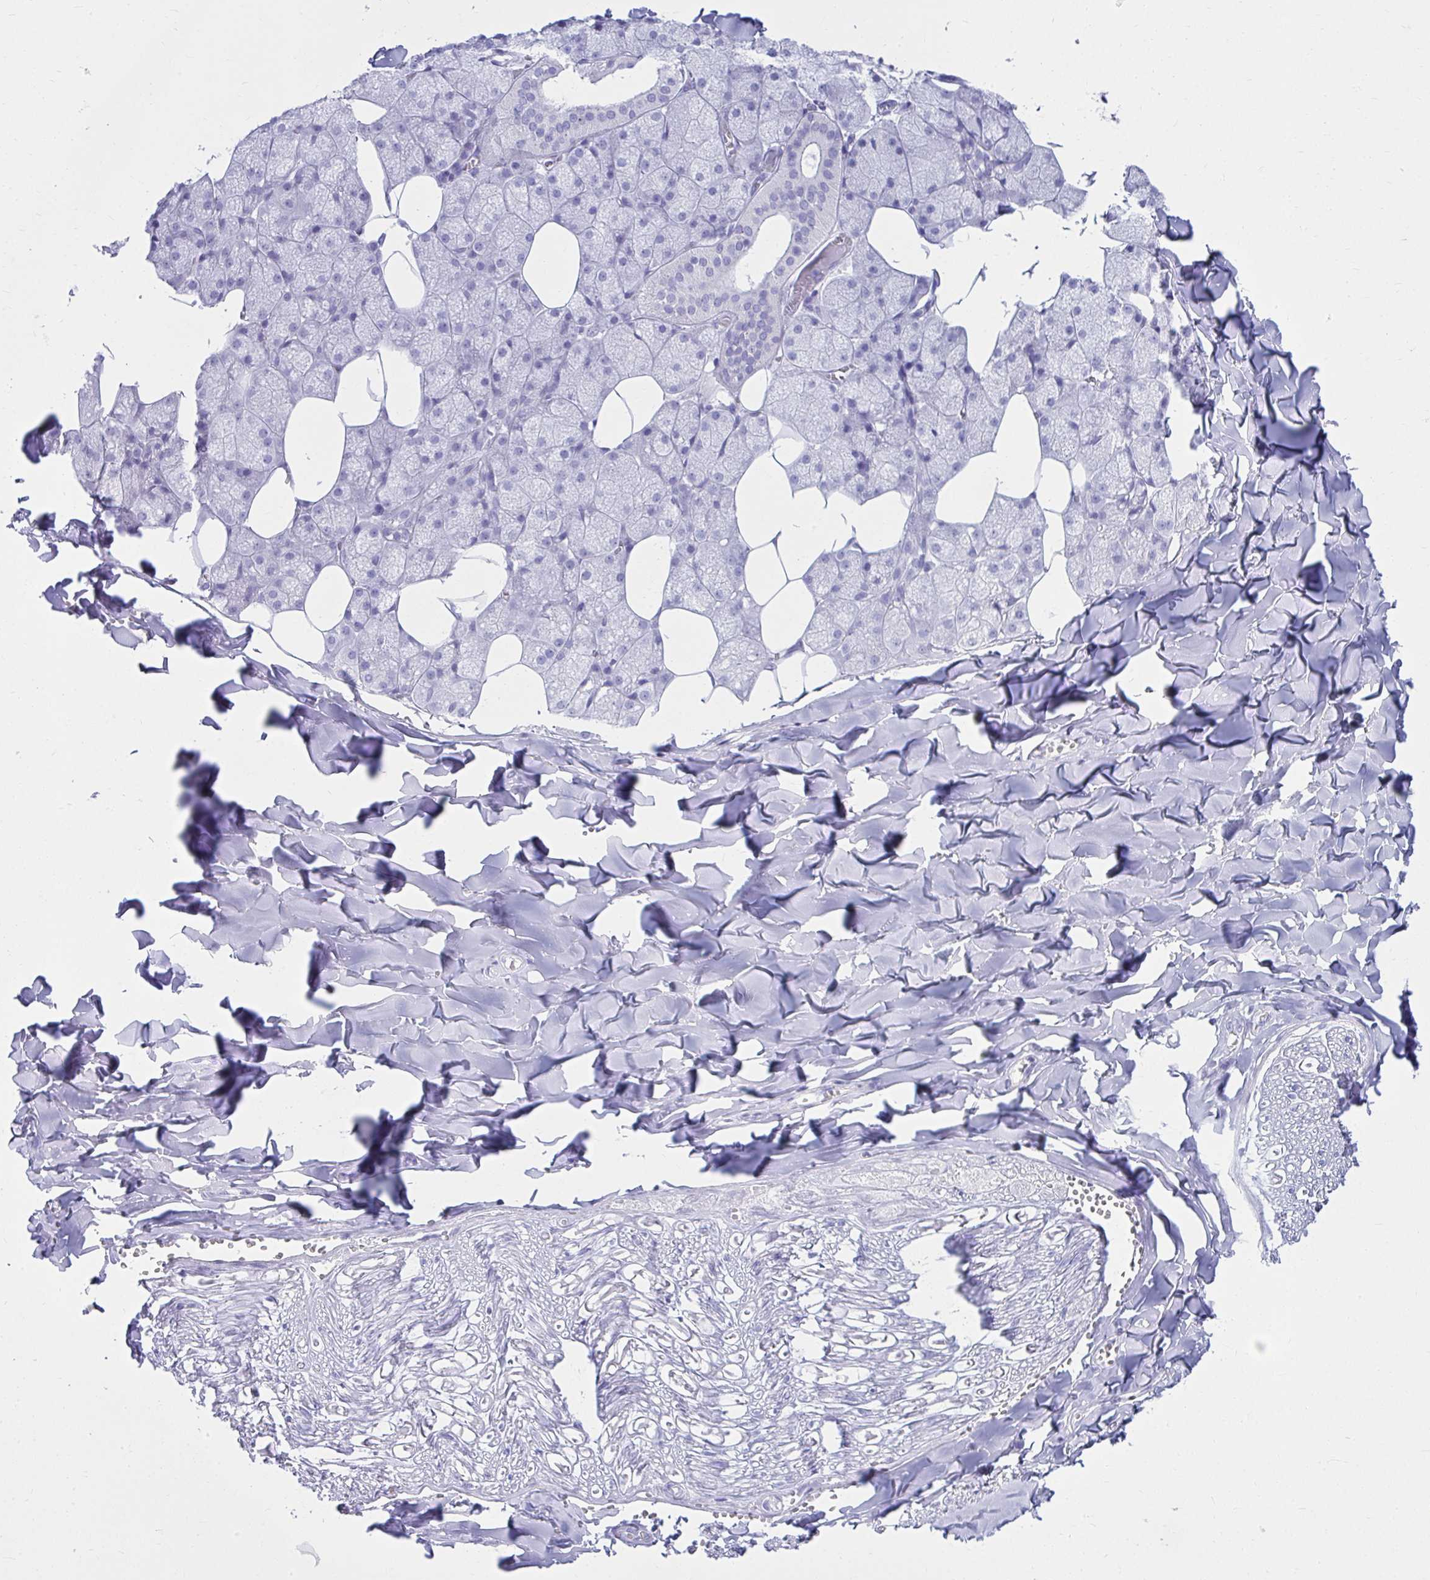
{"staining": {"intensity": "negative", "quantity": "none", "location": "none"}, "tissue": "salivary gland", "cell_type": "Glandular cells", "image_type": "normal", "snomed": [{"axis": "morphology", "description": "Normal tissue, NOS"}, {"axis": "topography", "description": "Salivary gland"}, {"axis": "topography", "description": "Peripheral nerve tissue"}], "caption": "This is an immunohistochemistry (IHC) image of unremarkable salivary gland. There is no positivity in glandular cells.", "gene": "ATP4B", "patient": {"sex": "male", "age": 38}}